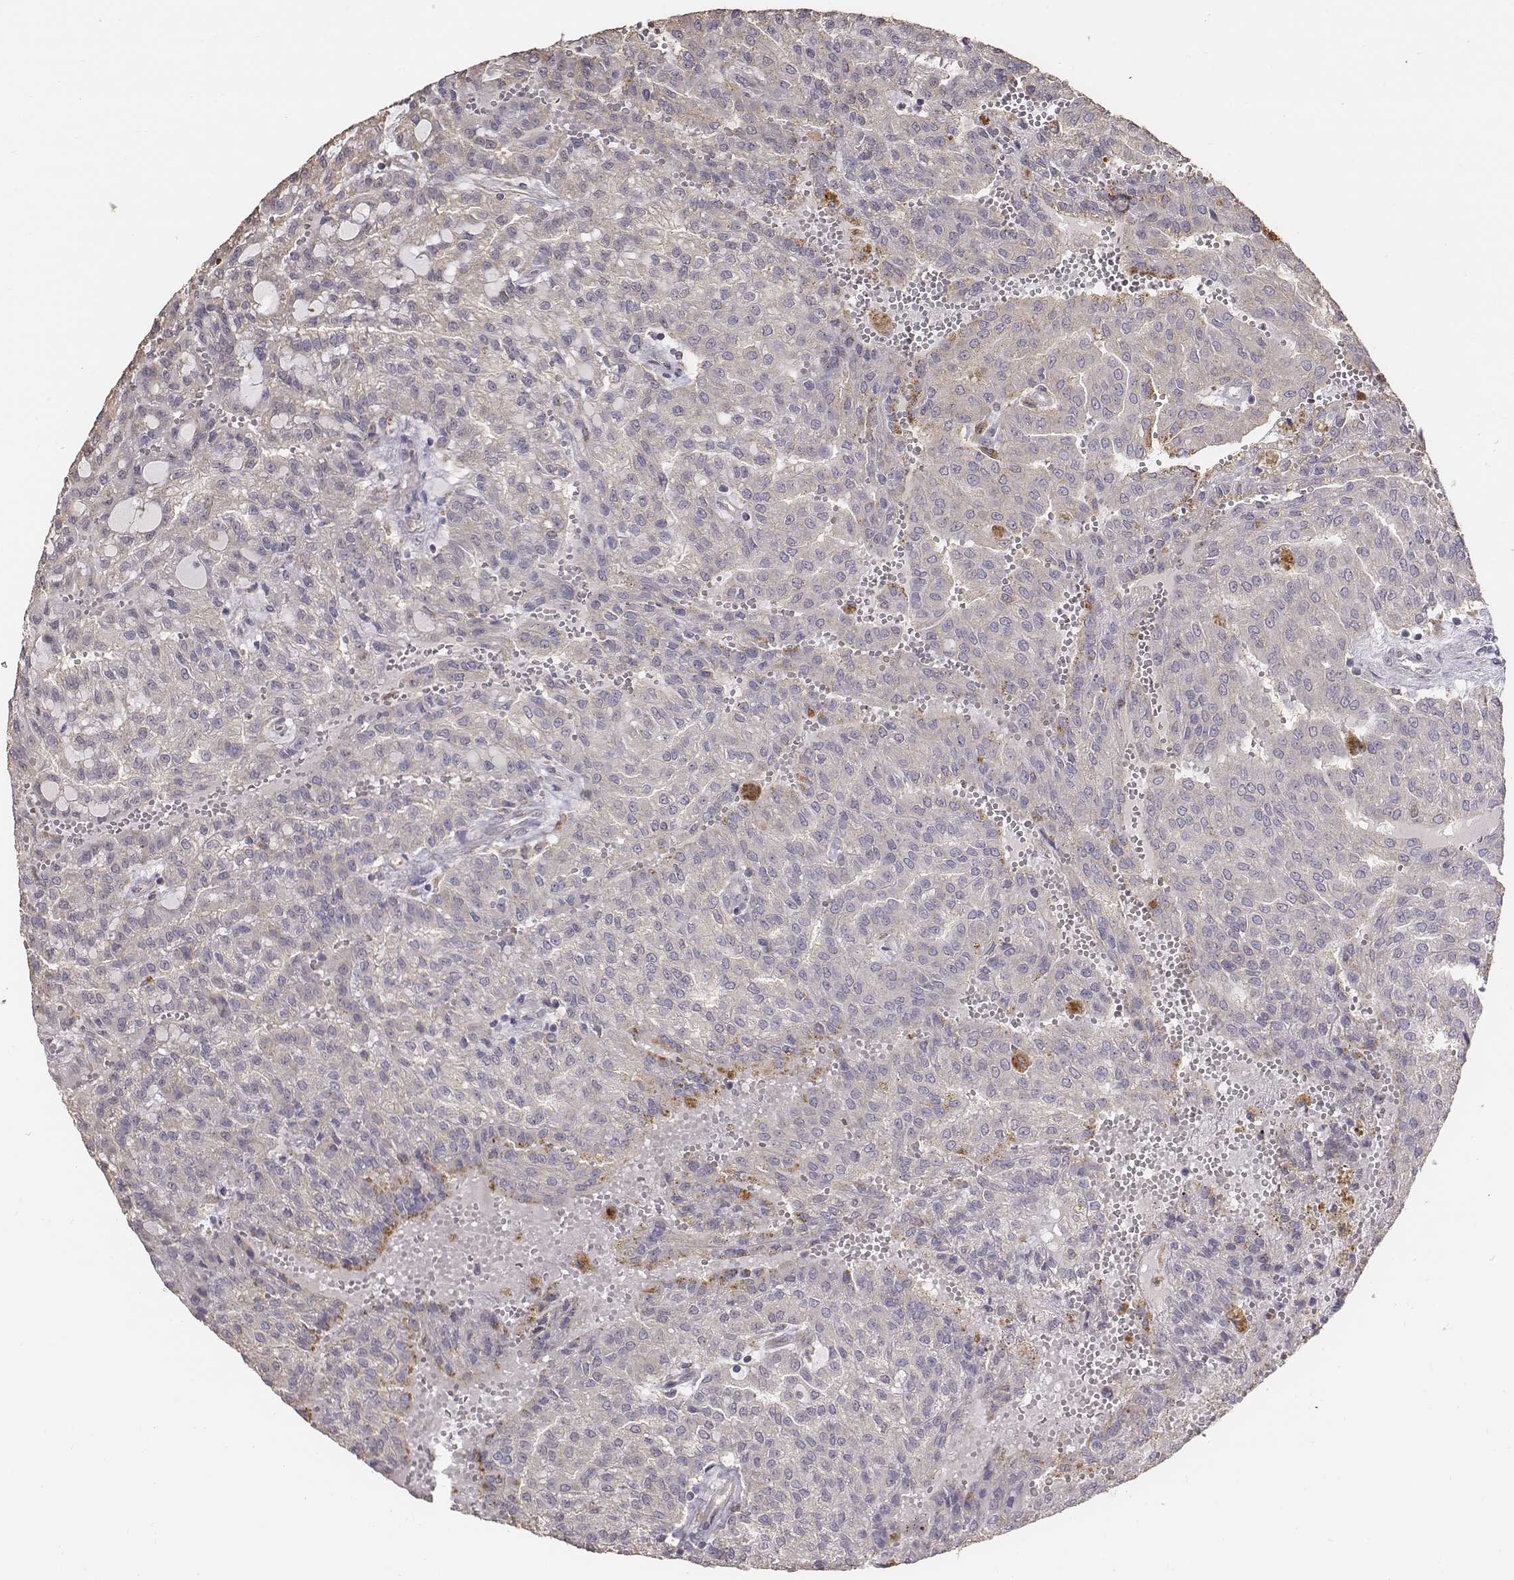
{"staining": {"intensity": "weak", "quantity": "<25%", "location": "cytoplasmic/membranous"}, "tissue": "renal cancer", "cell_type": "Tumor cells", "image_type": "cancer", "snomed": [{"axis": "morphology", "description": "Adenocarcinoma, NOS"}, {"axis": "topography", "description": "Kidney"}], "caption": "A high-resolution histopathology image shows immunohistochemistry staining of renal cancer (adenocarcinoma), which reveals no significant staining in tumor cells.", "gene": "AP1B1", "patient": {"sex": "male", "age": 63}}